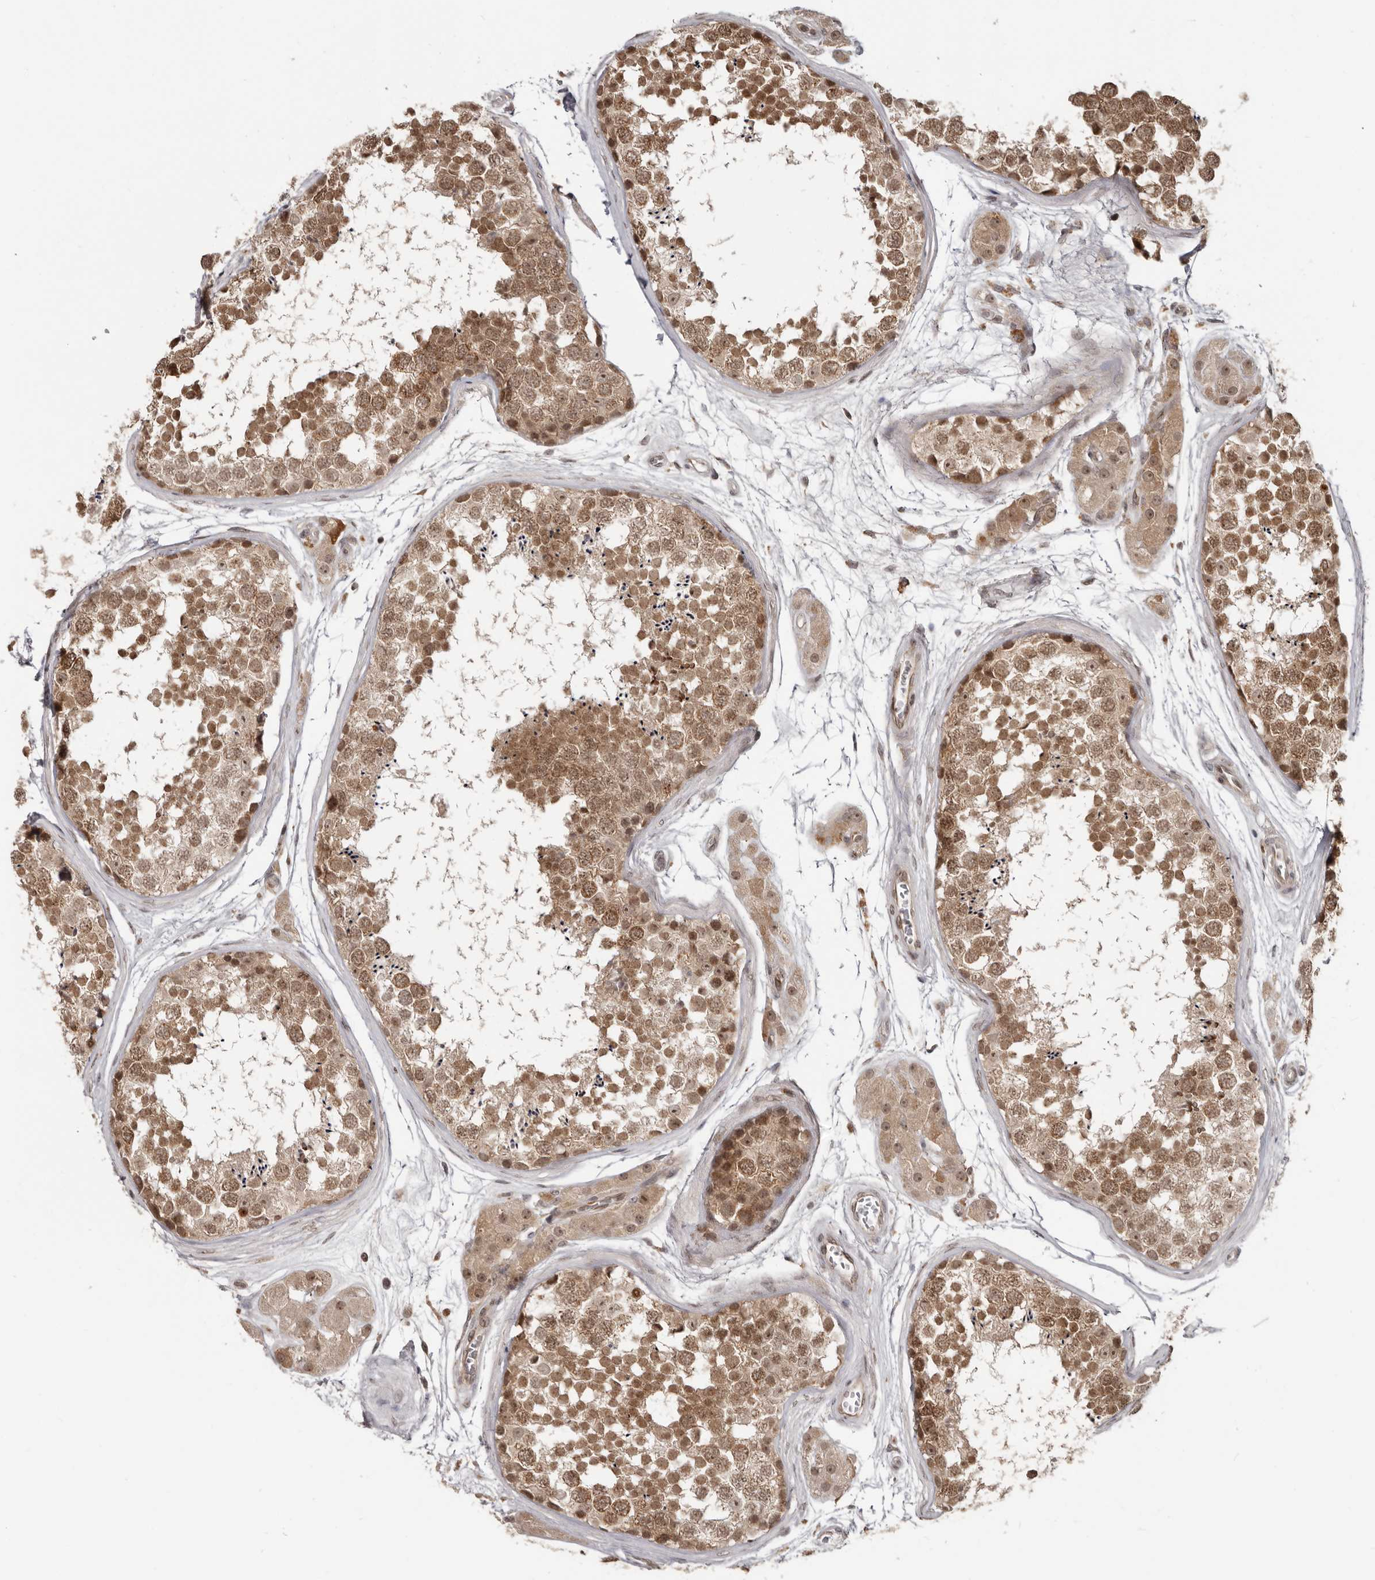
{"staining": {"intensity": "moderate", "quantity": ">75%", "location": "cytoplasmic/membranous,nuclear"}, "tissue": "testis", "cell_type": "Cells in seminiferous ducts", "image_type": "normal", "snomed": [{"axis": "morphology", "description": "Normal tissue, NOS"}, {"axis": "topography", "description": "Testis"}], "caption": "Immunohistochemistry staining of unremarkable testis, which reveals medium levels of moderate cytoplasmic/membranous,nuclear expression in approximately >75% of cells in seminiferous ducts indicating moderate cytoplasmic/membranous,nuclear protein positivity. The staining was performed using DAB (3,3'-diaminobenzidine) (brown) for protein detection and nuclei were counterstained in hematoxylin (blue).", "gene": "BAD", "patient": {"sex": "male", "age": 56}}